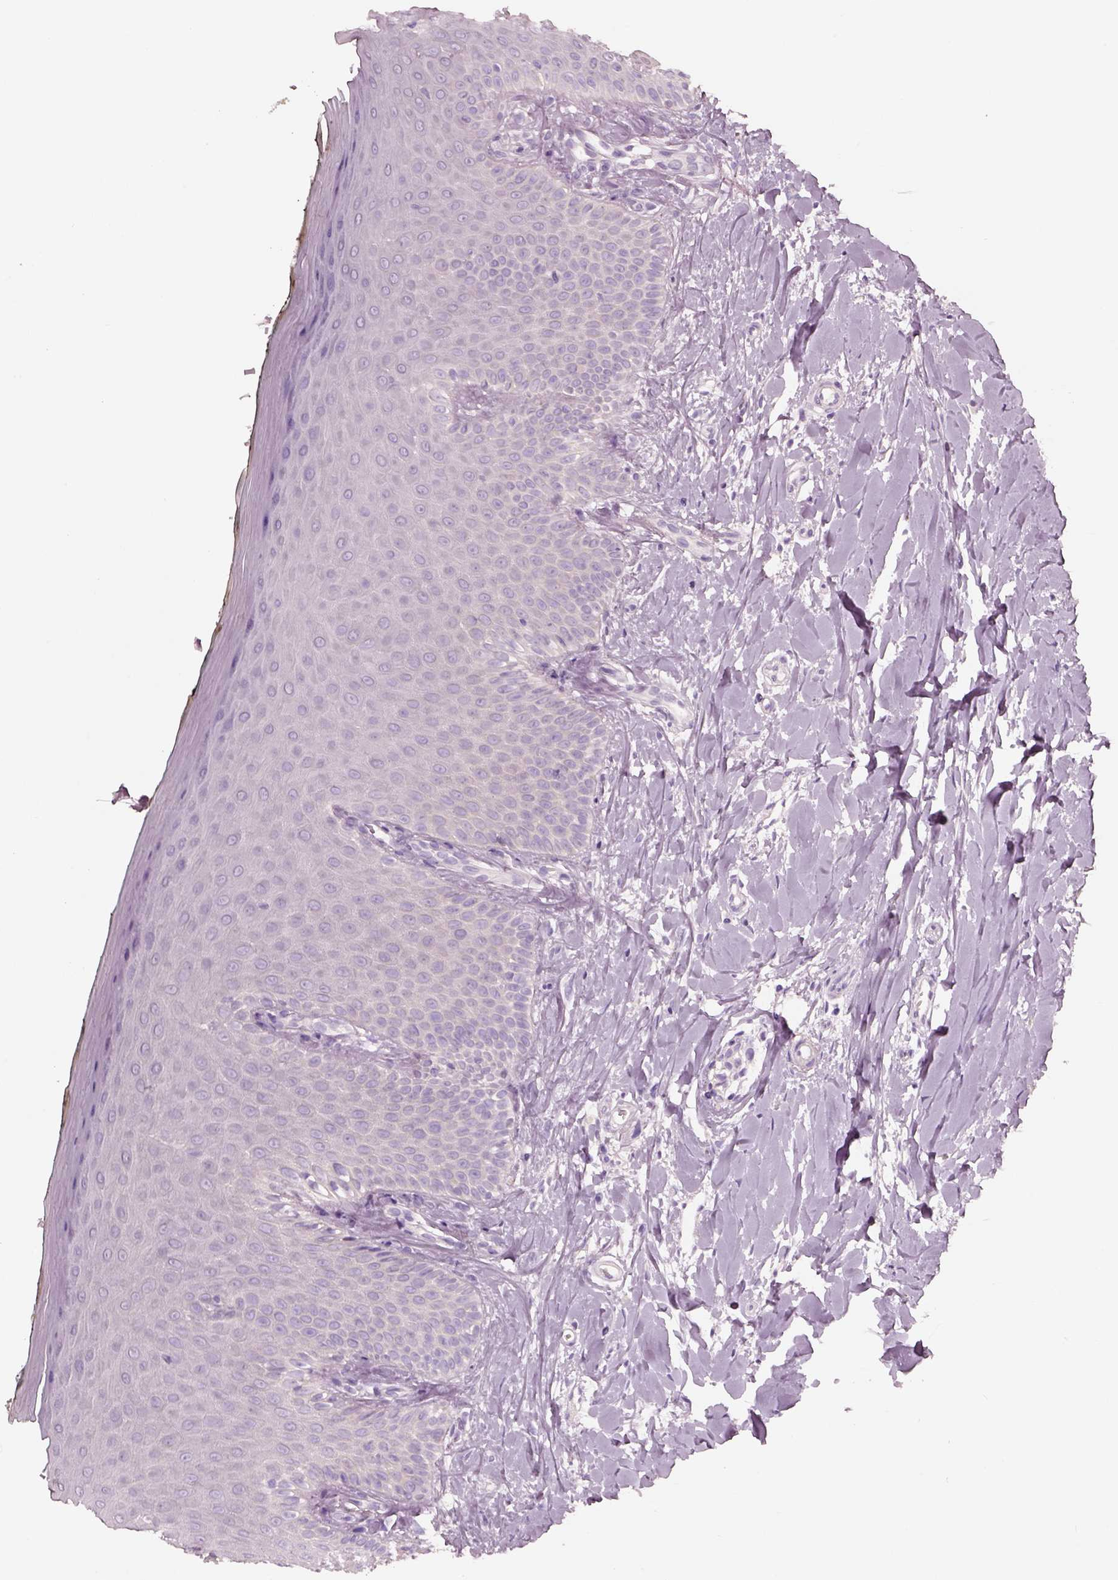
{"staining": {"intensity": "negative", "quantity": "none", "location": "none"}, "tissue": "oral mucosa", "cell_type": "Squamous epithelial cells", "image_type": "normal", "snomed": [{"axis": "morphology", "description": "Normal tissue, NOS"}, {"axis": "topography", "description": "Oral tissue"}], "caption": "Immunohistochemistry of normal human oral mucosa demonstrates no expression in squamous epithelial cells. (DAB (3,3'-diaminobenzidine) IHC, high magnification).", "gene": "ELSPBP1", "patient": {"sex": "female", "age": 43}}